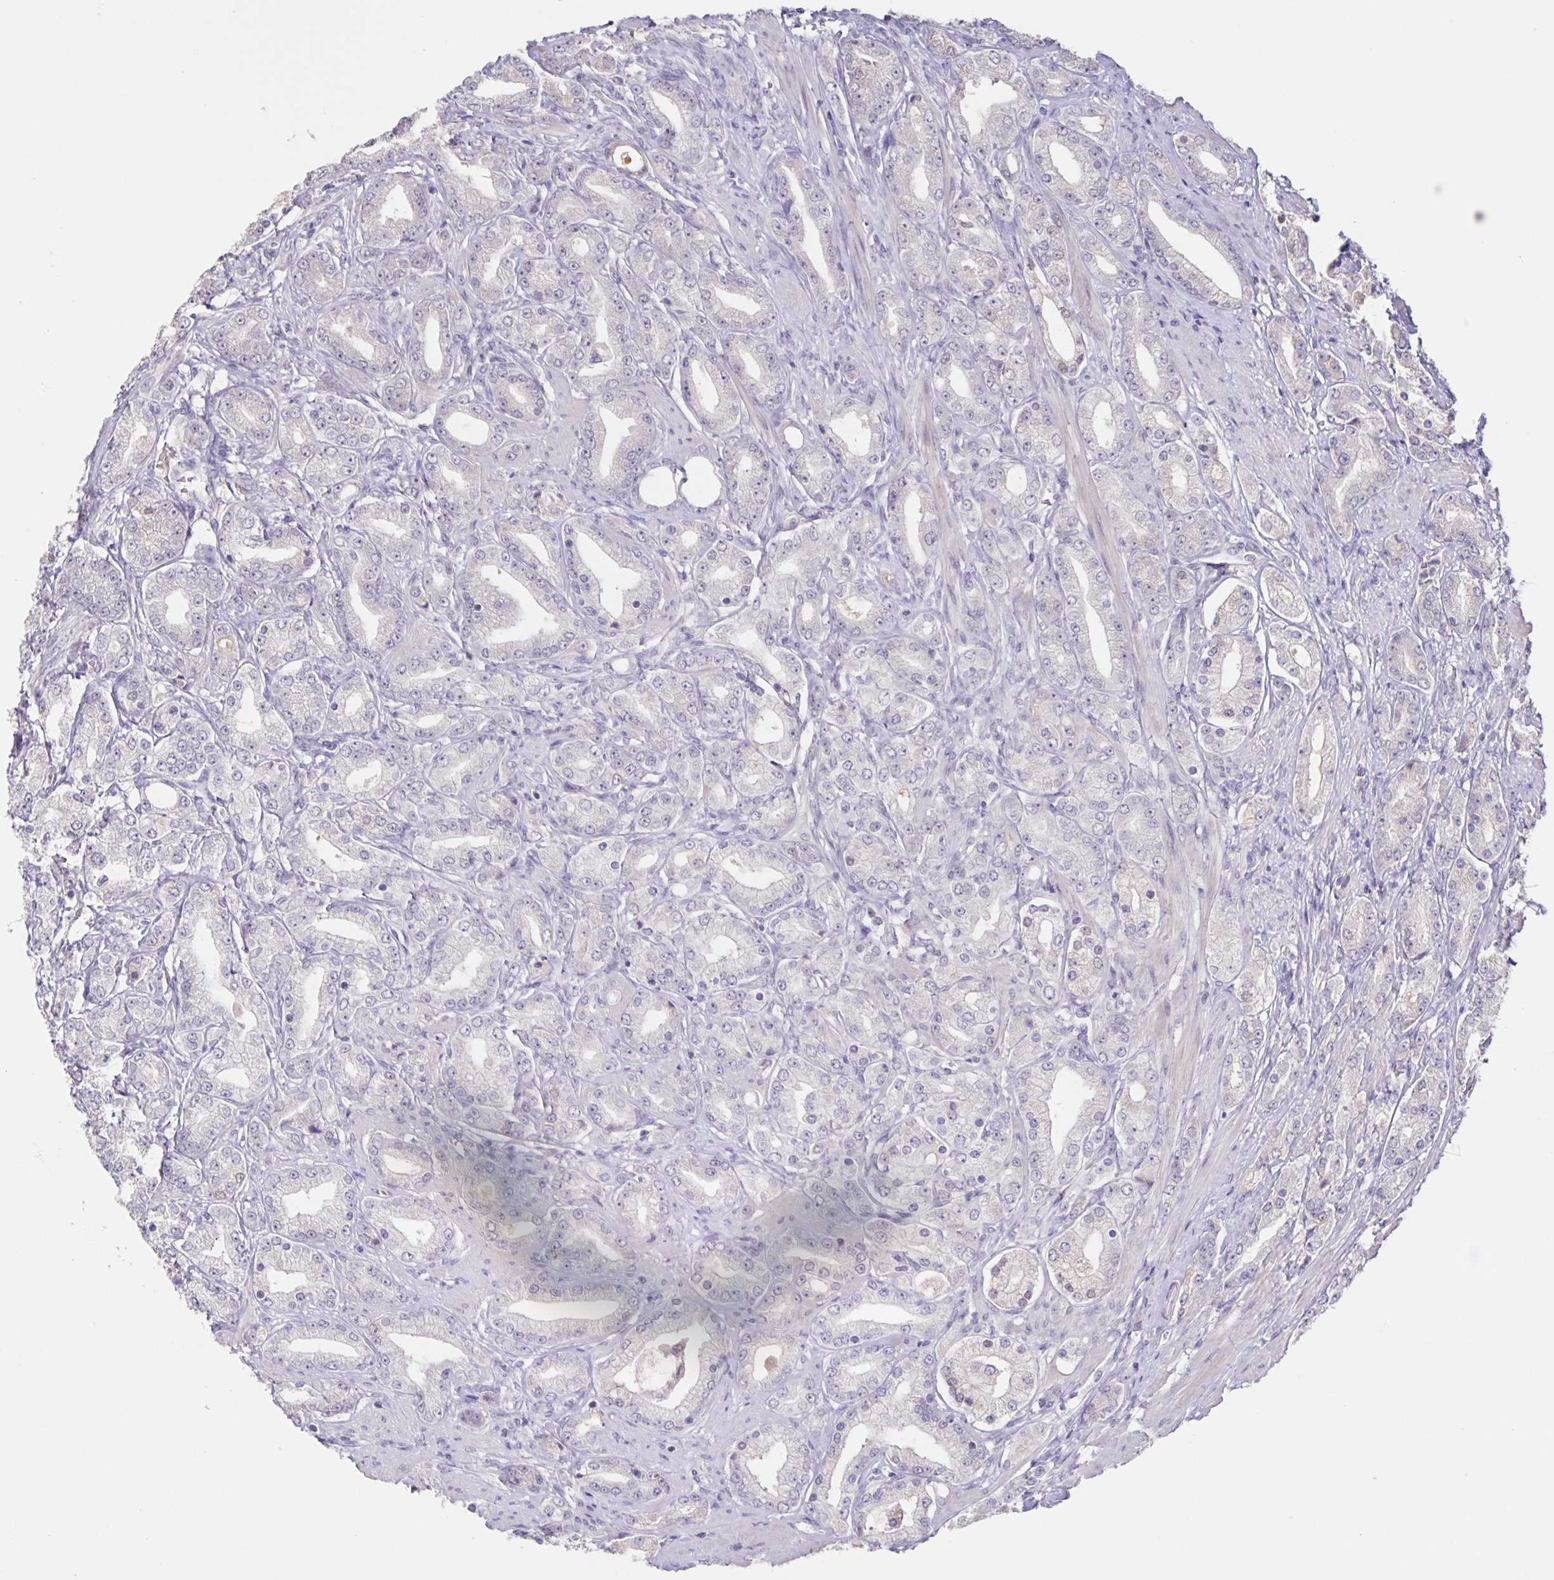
{"staining": {"intensity": "negative", "quantity": "none", "location": "none"}, "tissue": "prostate cancer", "cell_type": "Tumor cells", "image_type": "cancer", "snomed": [{"axis": "morphology", "description": "Adenocarcinoma, High grade"}, {"axis": "topography", "description": "Prostate"}], "caption": "An IHC micrograph of prostate high-grade adenocarcinoma is shown. There is no staining in tumor cells of prostate high-grade adenocarcinoma.", "gene": "INSL5", "patient": {"sex": "male", "age": 67}}